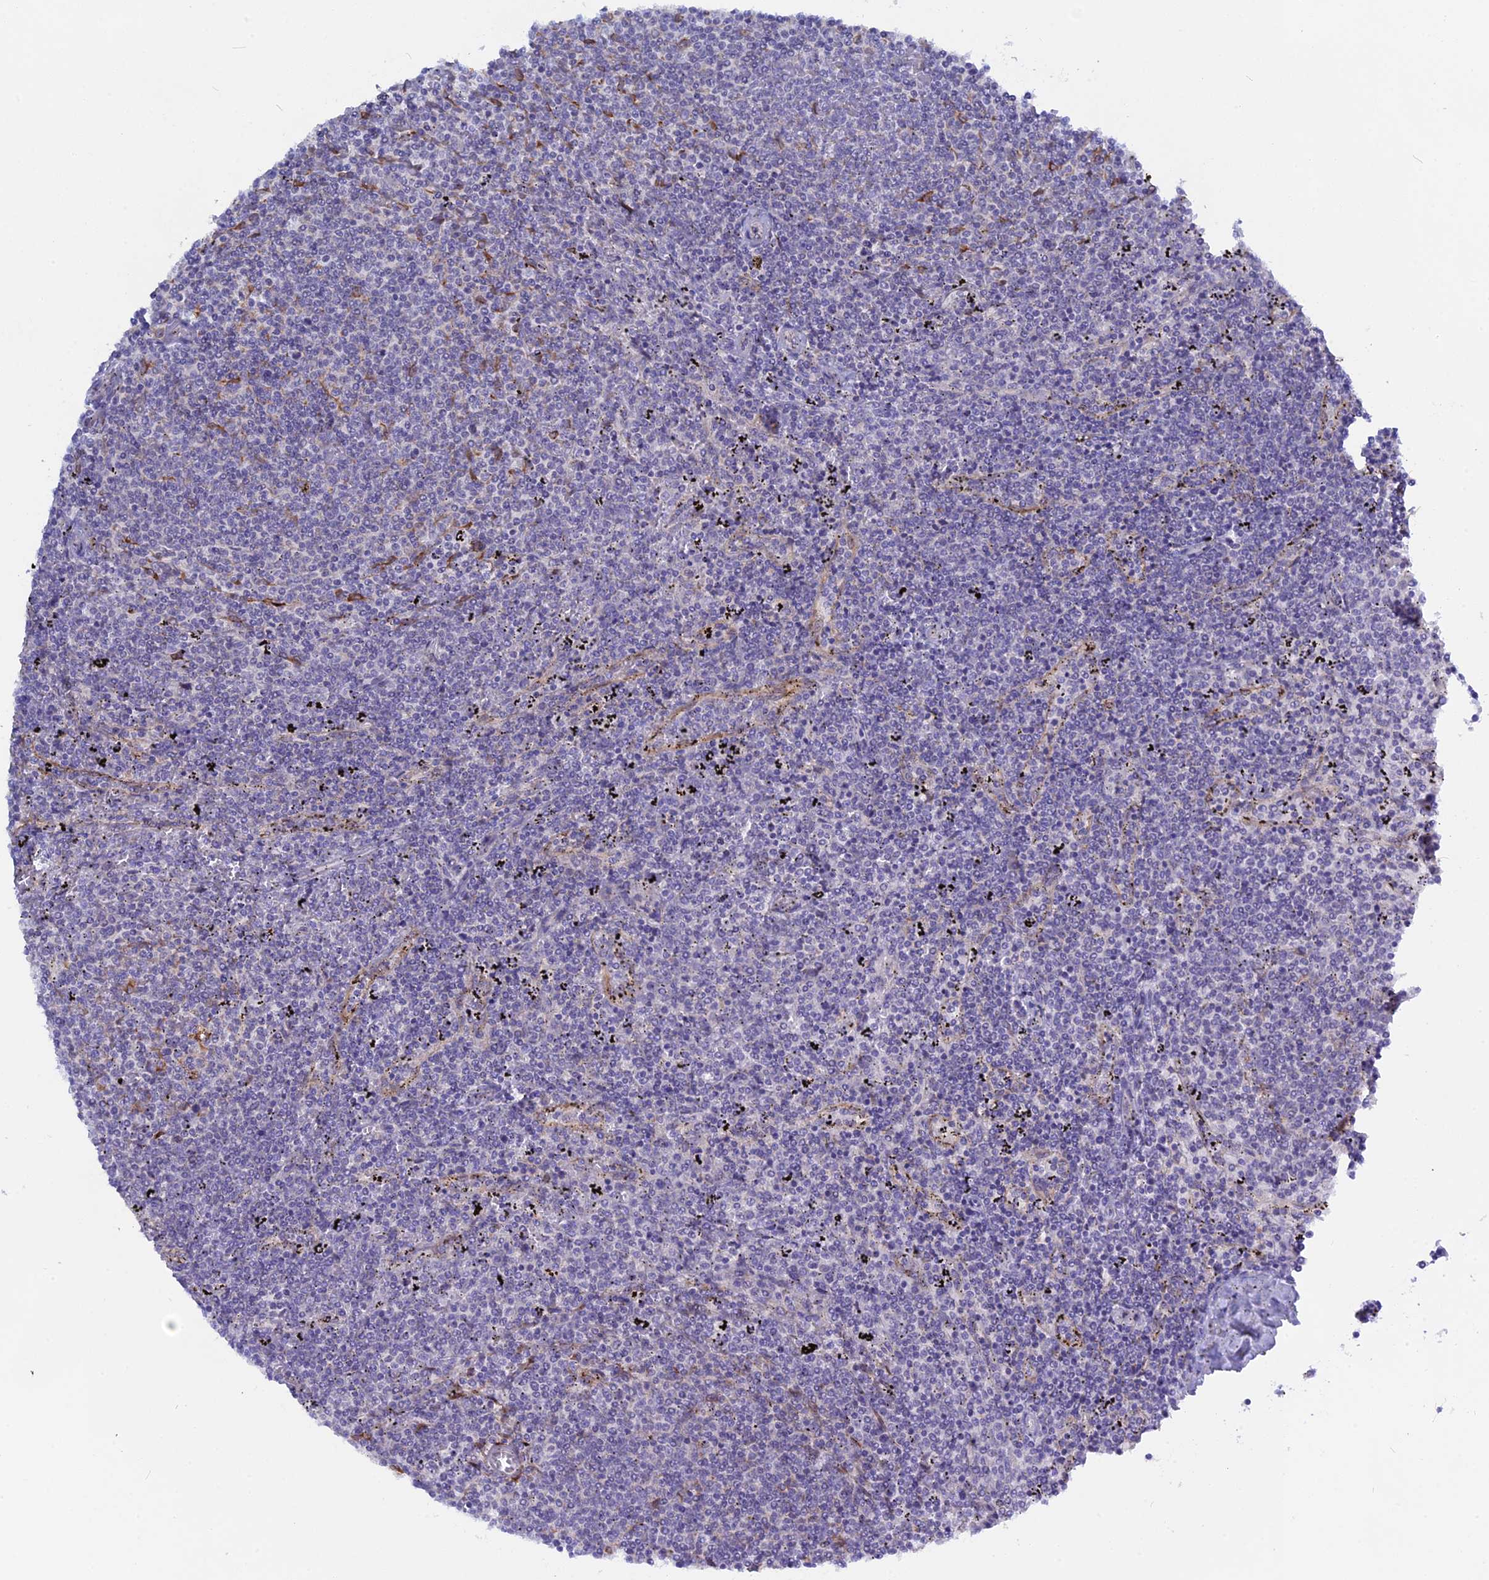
{"staining": {"intensity": "negative", "quantity": "none", "location": "none"}, "tissue": "lymphoma", "cell_type": "Tumor cells", "image_type": "cancer", "snomed": [{"axis": "morphology", "description": "Malignant lymphoma, non-Hodgkin's type, Low grade"}, {"axis": "topography", "description": "Spleen"}], "caption": "Immunohistochemistry (IHC) of malignant lymphoma, non-Hodgkin's type (low-grade) displays no staining in tumor cells.", "gene": "TLCD1", "patient": {"sex": "female", "age": 50}}